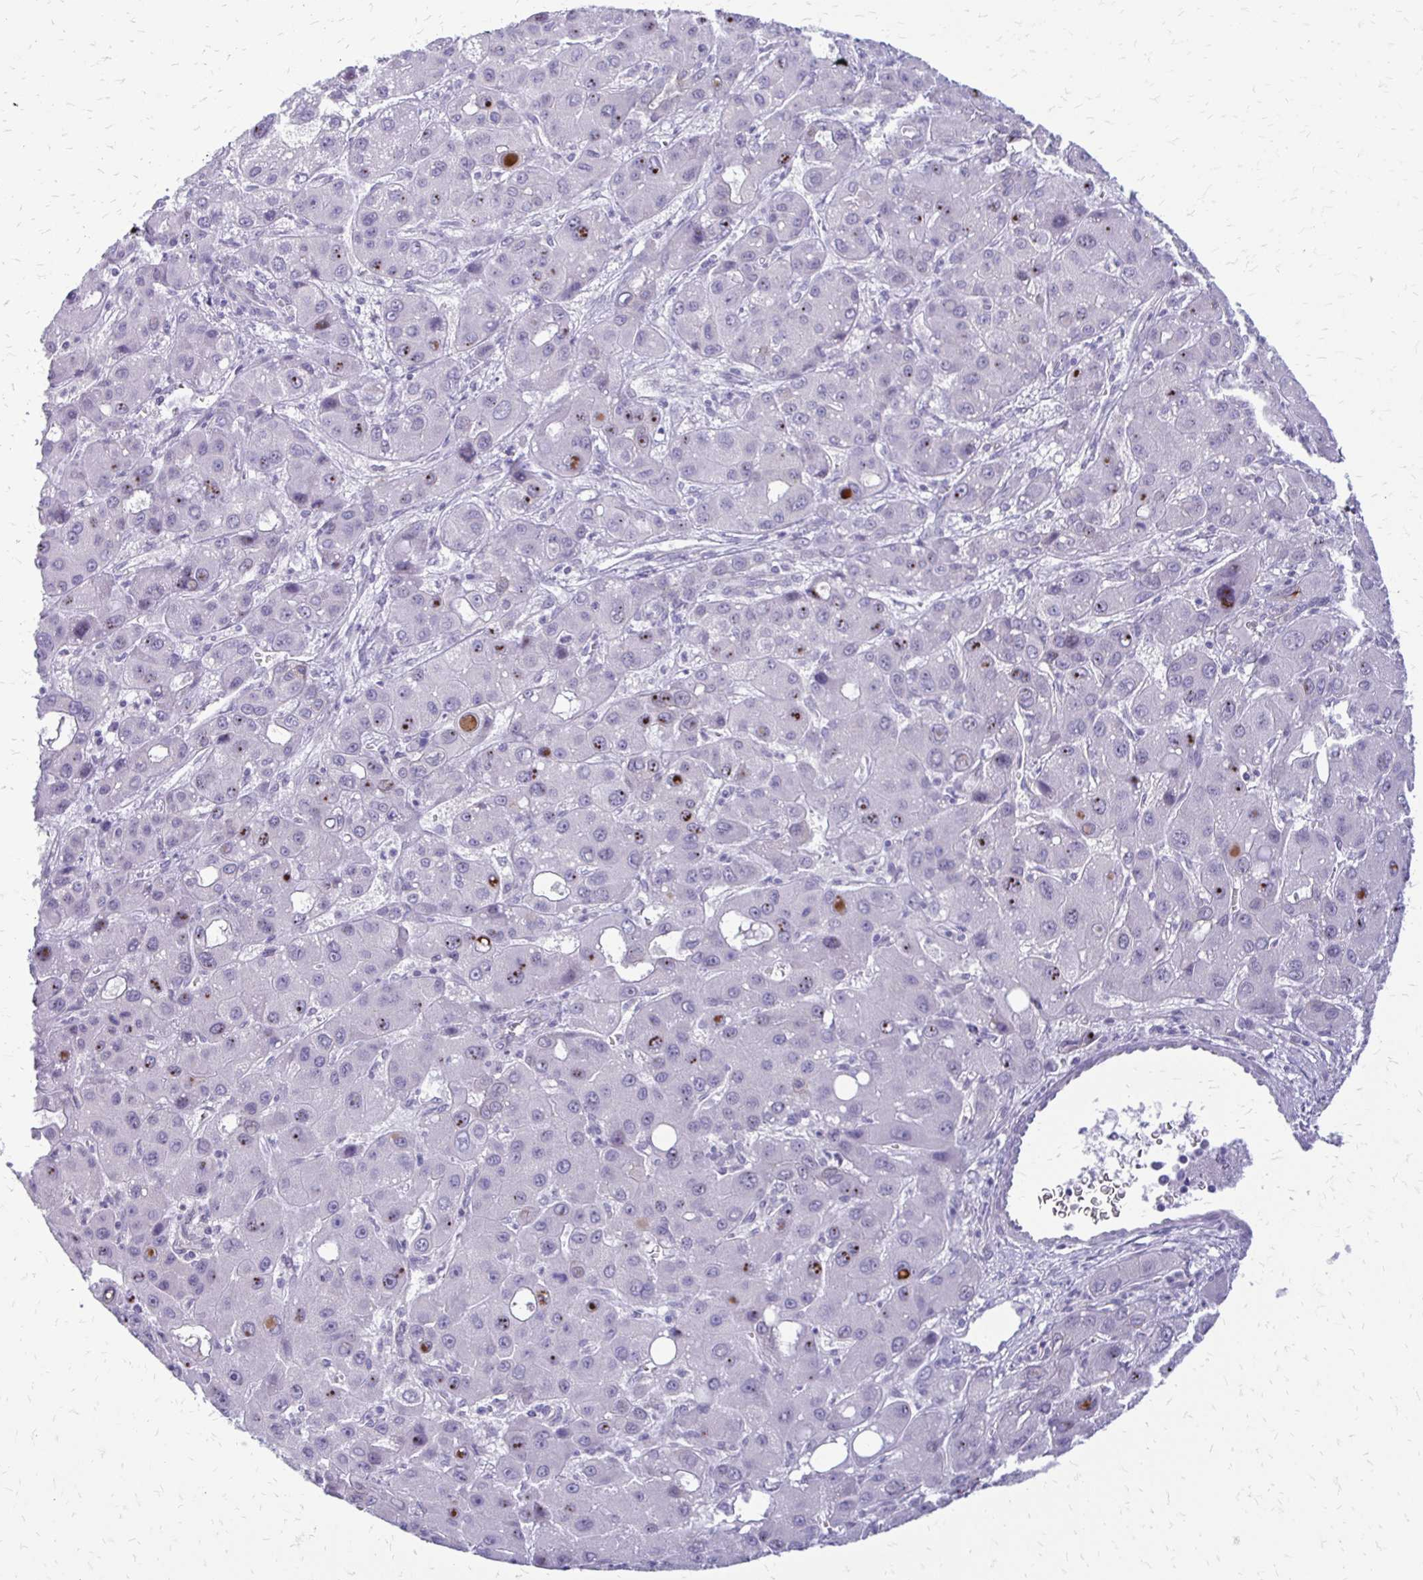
{"staining": {"intensity": "negative", "quantity": "none", "location": "none"}, "tissue": "liver cancer", "cell_type": "Tumor cells", "image_type": "cancer", "snomed": [{"axis": "morphology", "description": "Carcinoma, Hepatocellular, NOS"}, {"axis": "topography", "description": "Liver"}], "caption": "Tumor cells show no significant expression in liver cancer. (Brightfield microscopy of DAB (3,3'-diaminobenzidine) IHC at high magnification).", "gene": "EPYC", "patient": {"sex": "male", "age": 55}}